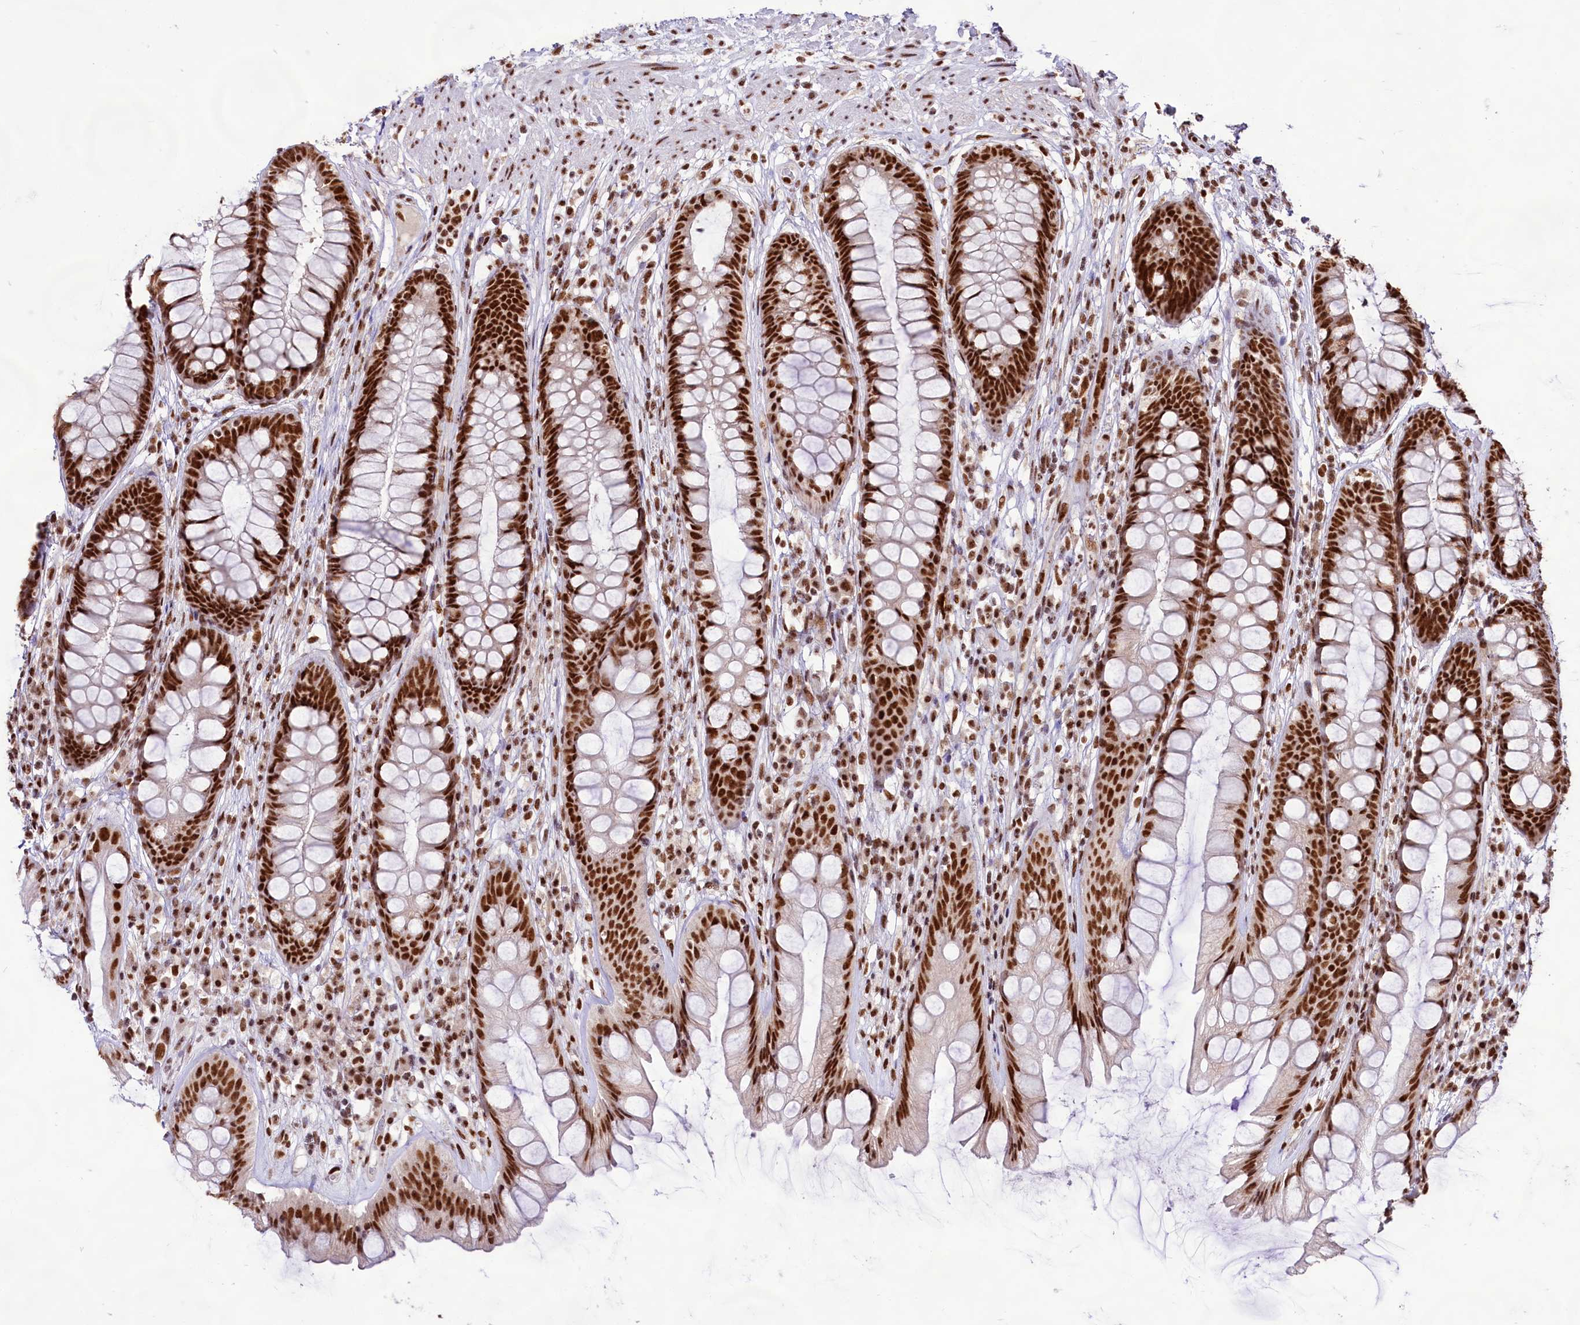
{"staining": {"intensity": "strong", "quantity": ">75%", "location": "nuclear"}, "tissue": "rectum", "cell_type": "Glandular cells", "image_type": "normal", "snomed": [{"axis": "morphology", "description": "Normal tissue, NOS"}, {"axis": "topography", "description": "Rectum"}], "caption": "Rectum was stained to show a protein in brown. There is high levels of strong nuclear positivity in approximately >75% of glandular cells.", "gene": "HIRA", "patient": {"sex": "male", "age": 74}}